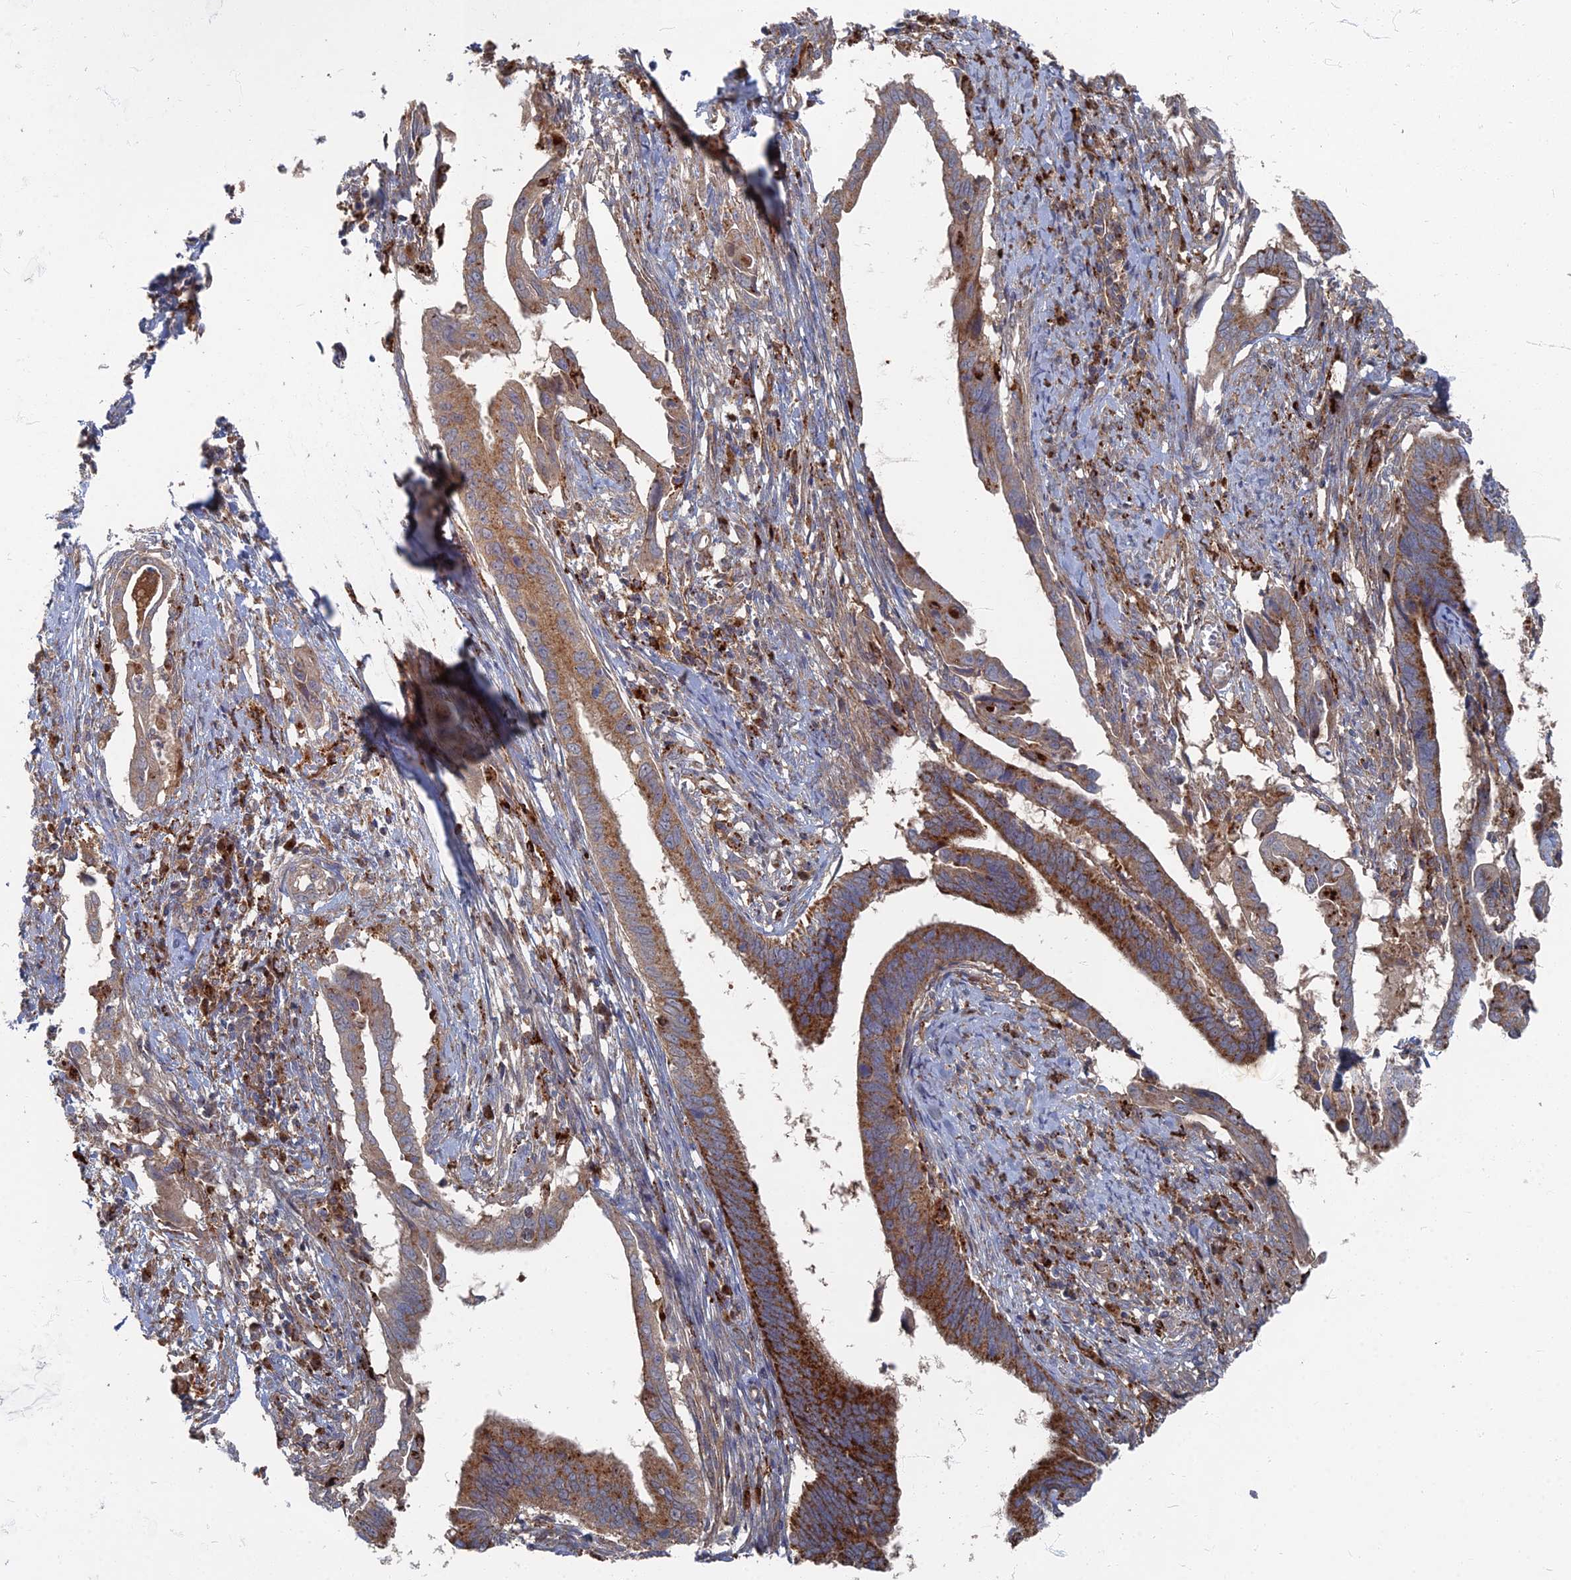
{"staining": {"intensity": "moderate", "quantity": ">75%", "location": "cytoplasmic/membranous"}, "tissue": "cervical cancer", "cell_type": "Tumor cells", "image_type": "cancer", "snomed": [{"axis": "morphology", "description": "Adenocarcinoma, NOS"}, {"axis": "topography", "description": "Cervix"}], "caption": "An immunohistochemistry image of neoplastic tissue is shown. Protein staining in brown shows moderate cytoplasmic/membranous positivity in cervical cancer (adenocarcinoma) within tumor cells.", "gene": "PPCDC", "patient": {"sex": "female", "age": 42}}